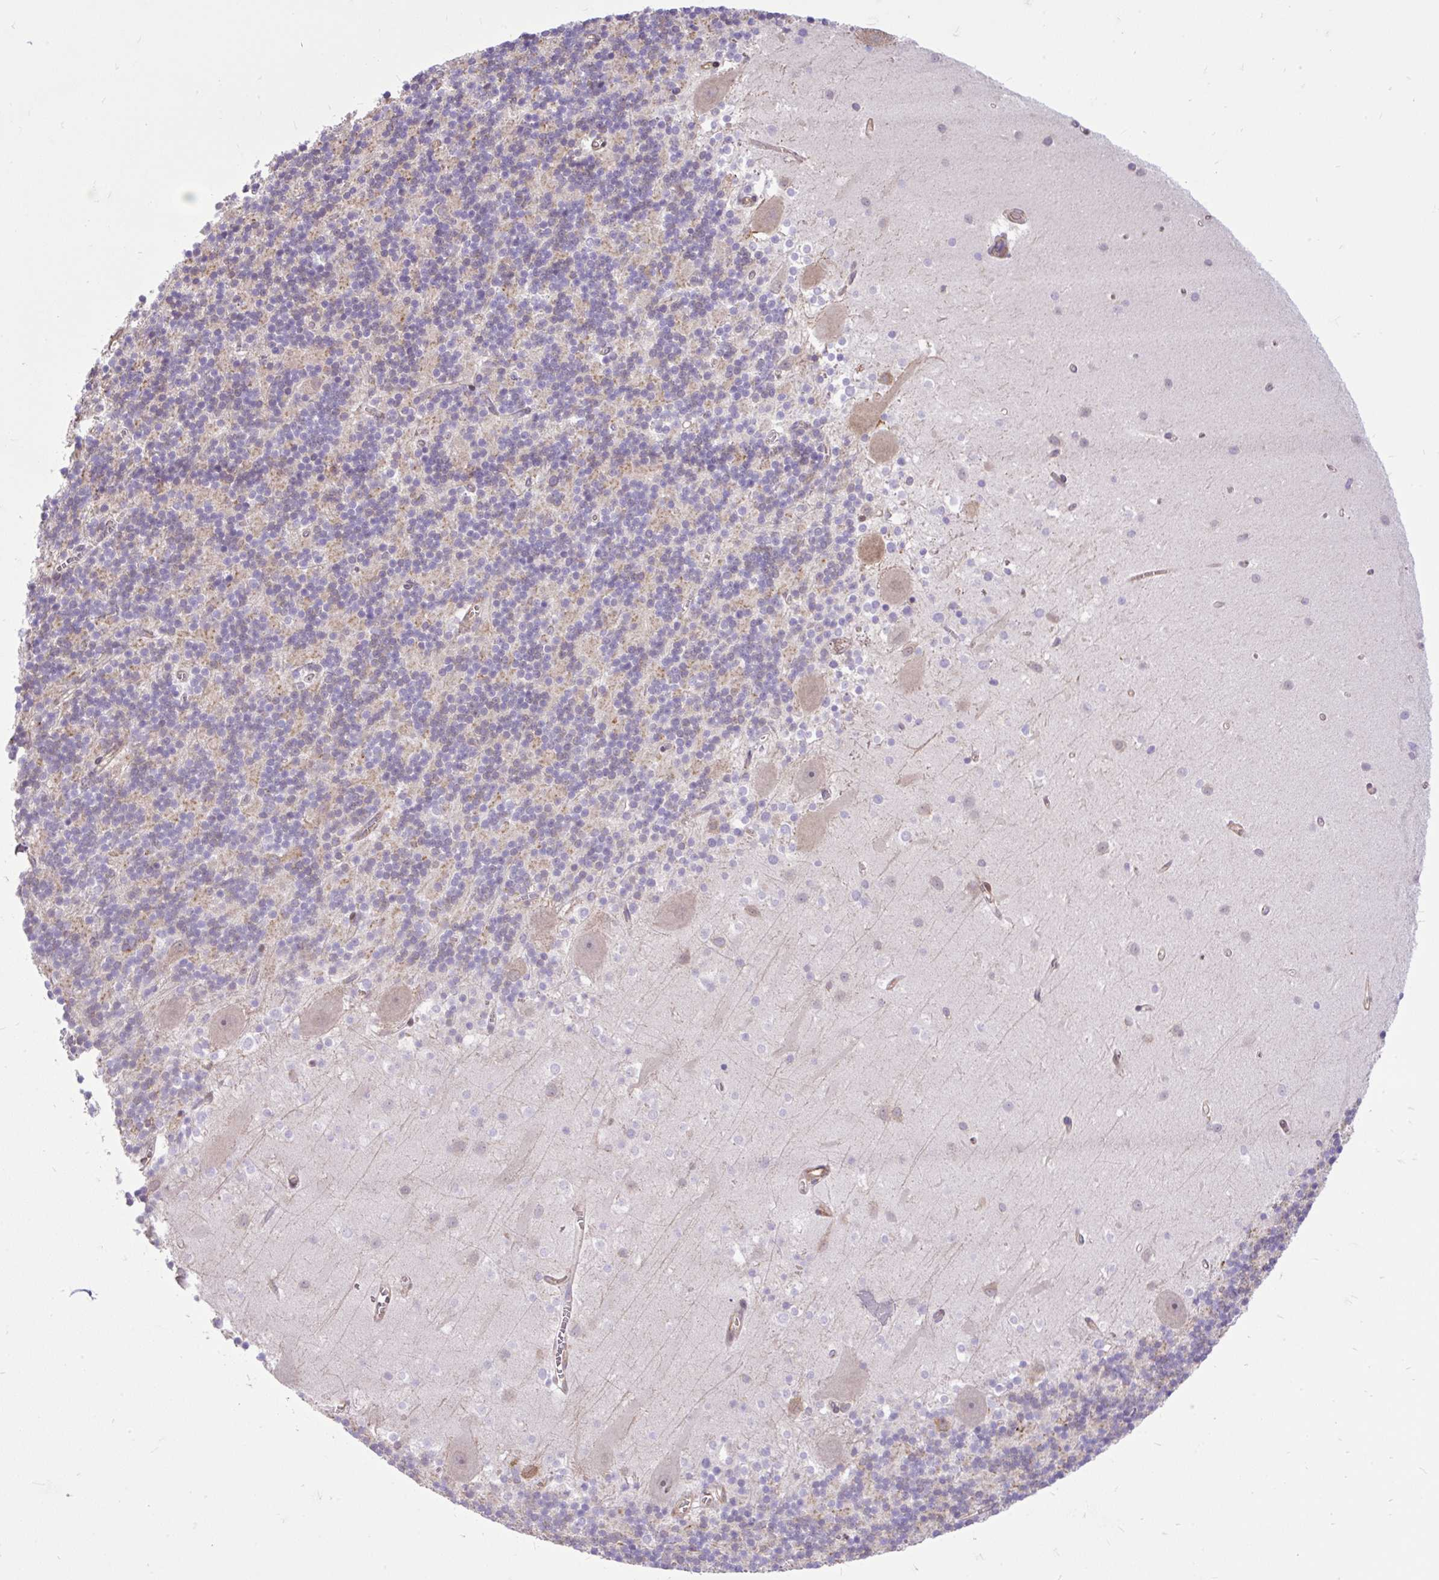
{"staining": {"intensity": "weak", "quantity": "<25%", "location": "cytoplasmic/membranous"}, "tissue": "cerebellum", "cell_type": "Cells in granular layer", "image_type": "normal", "snomed": [{"axis": "morphology", "description": "Normal tissue, NOS"}, {"axis": "topography", "description": "Cerebellum"}], "caption": "DAB immunohistochemical staining of unremarkable human cerebellum exhibits no significant staining in cells in granular layer. Nuclei are stained in blue.", "gene": "TRIM17", "patient": {"sex": "male", "age": 54}}